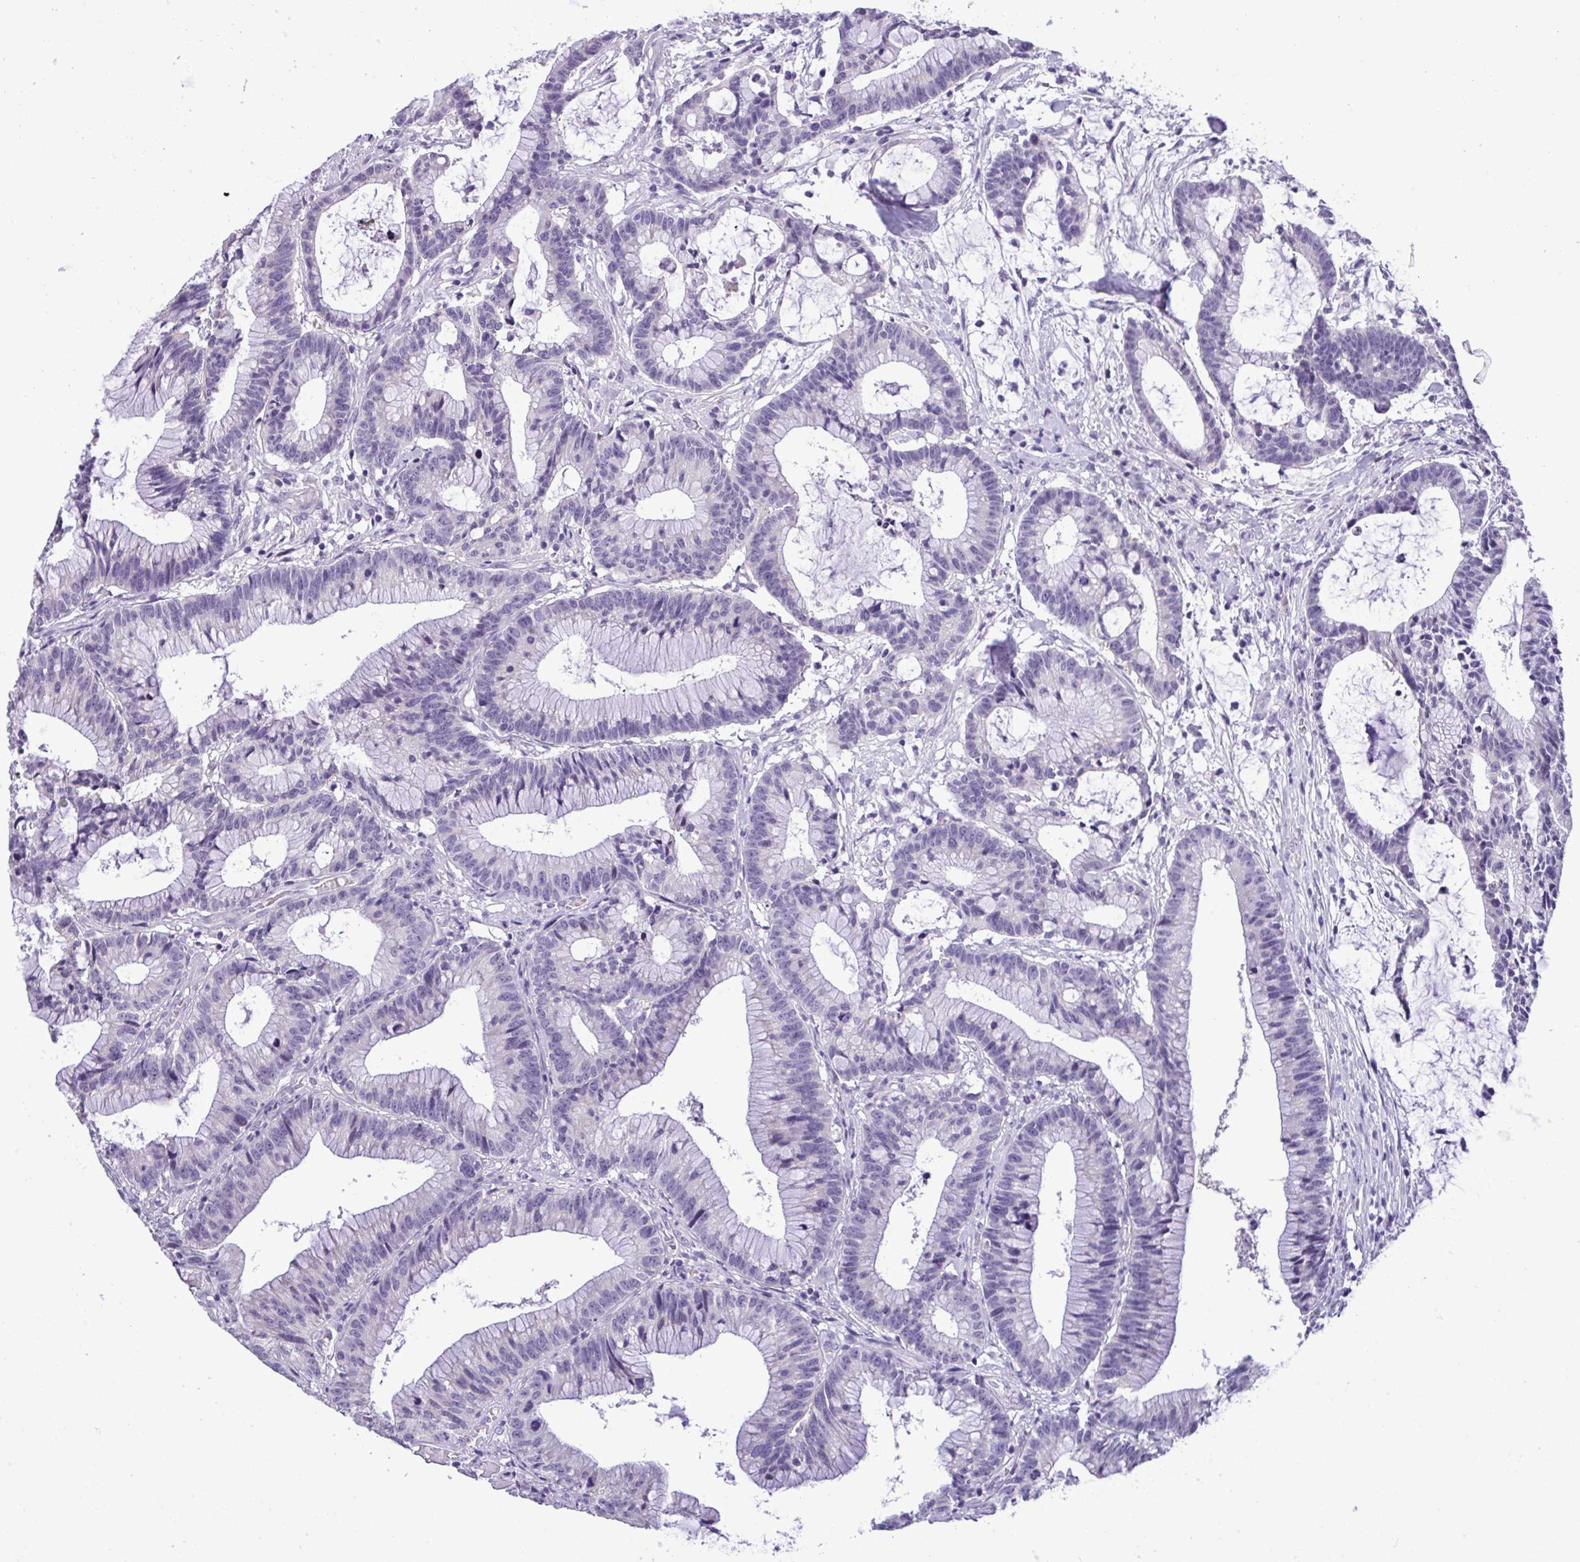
{"staining": {"intensity": "negative", "quantity": "none", "location": "none"}, "tissue": "colorectal cancer", "cell_type": "Tumor cells", "image_type": "cancer", "snomed": [{"axis": "morphology", "description": "Adenocarcinoma, NOS"}, {"axis": "topography", "description": "Colon"}], "caption": "Tumor cells show no significant staining in adenocarcinoma (colorectal). (DAB (3,3'-diaminobenzidine) immunohistochemistry (IHC) with hematoxylin counter stain).", "gene": "YBX2", "patient": {"sex": "female", "age": 78}}